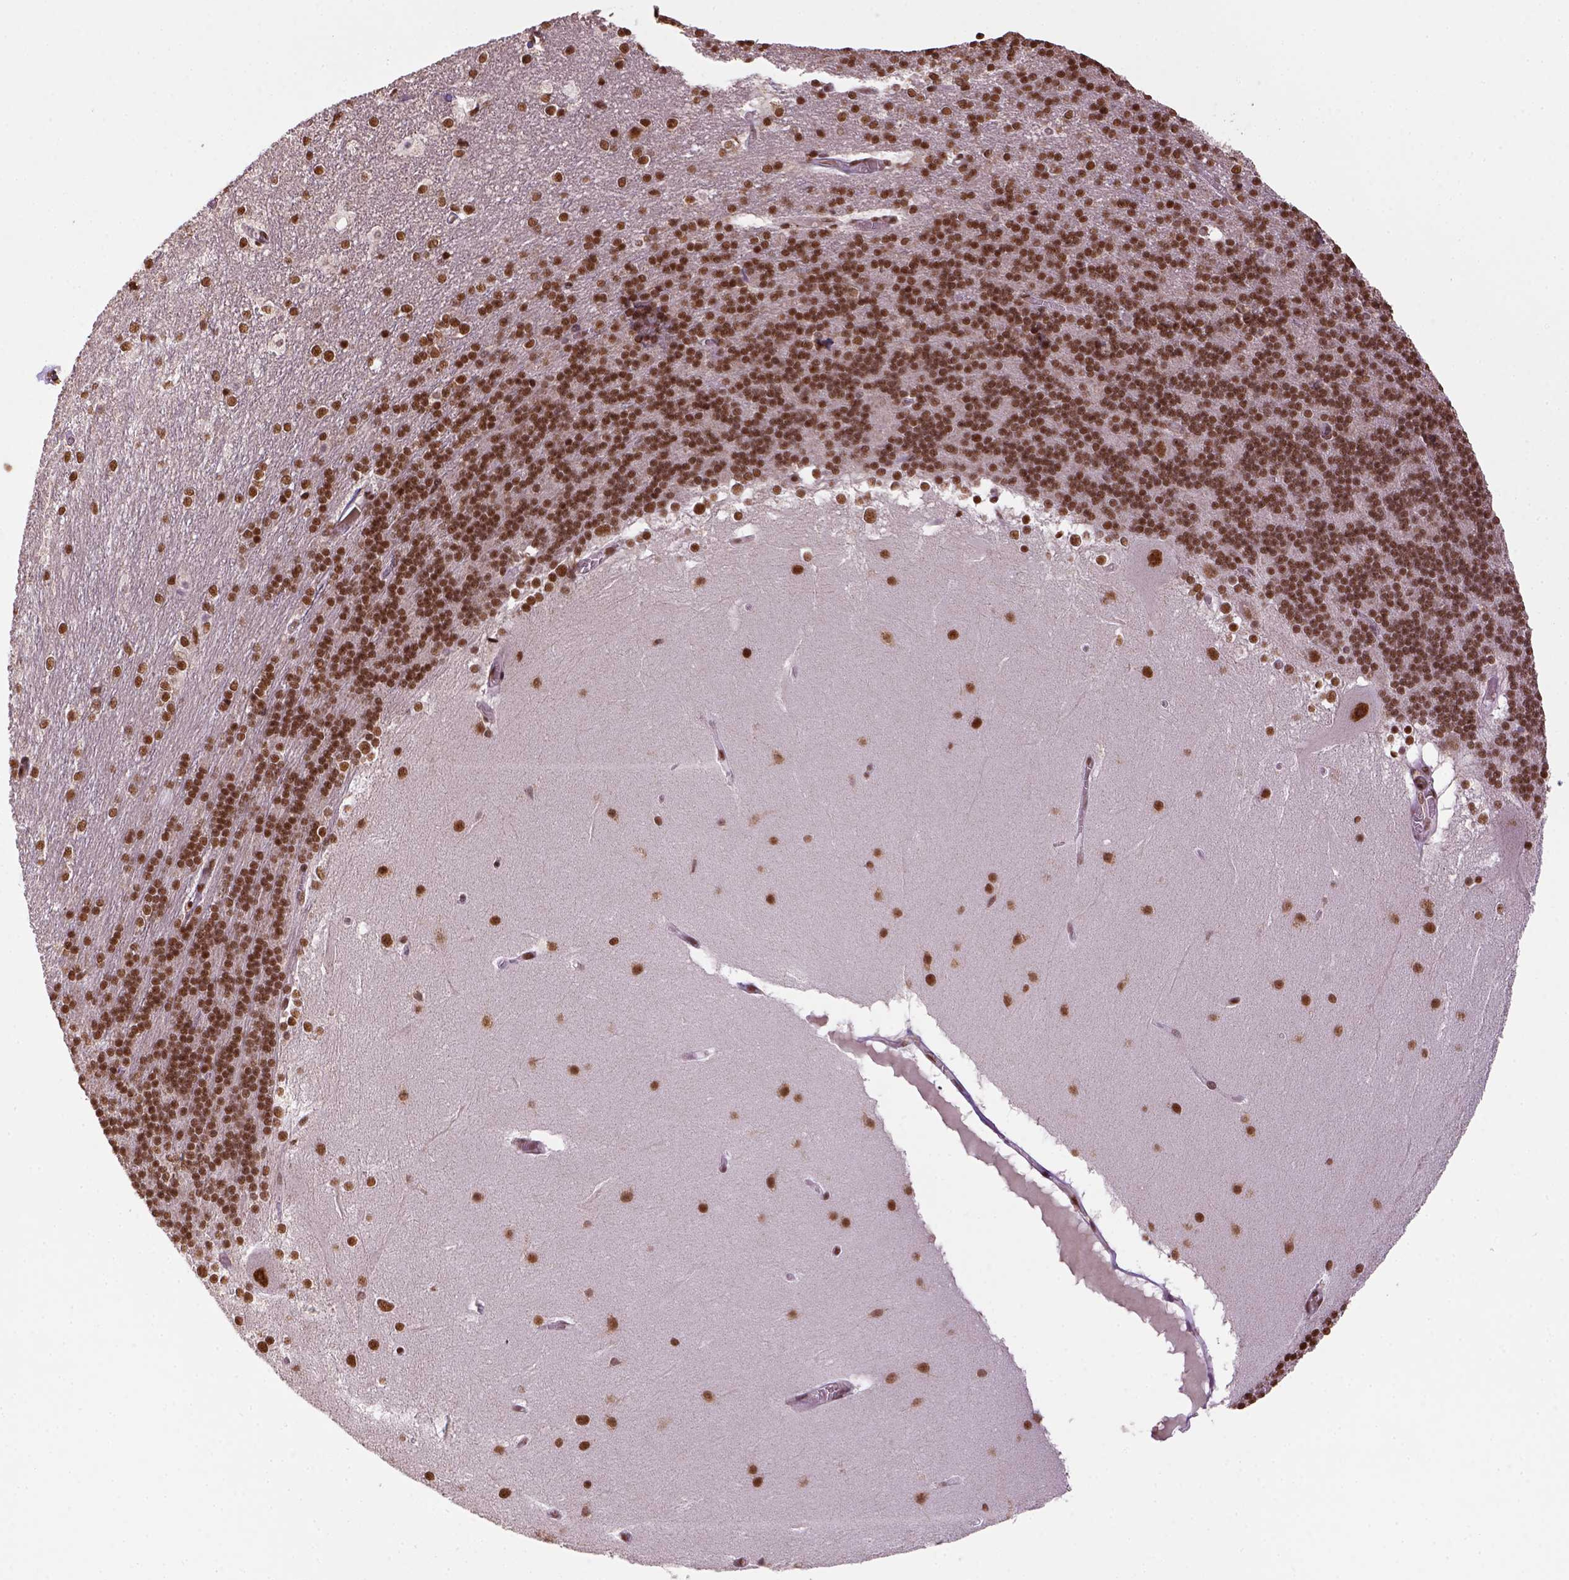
{"staining": {"intensity": "strong", "quantity": ">75%", "location": "nuclear"}, "tissue": "cerebellum", "cell_type": "Cells in granular layer", "image_type": "normal", "snomed": [{"axis": "morphology", "description": "Normal tissue, NOS"}, {"axis": "topography", "description": "Cerebellum"}], "caption": "About >75% of cells in granular layer in normal human cerebellum reveal strong nuclear protein positivity as visualized by brown immunohistochemical staining.", "gene": "CCAR1", "patient": {"sex": "female", "age": 19}}